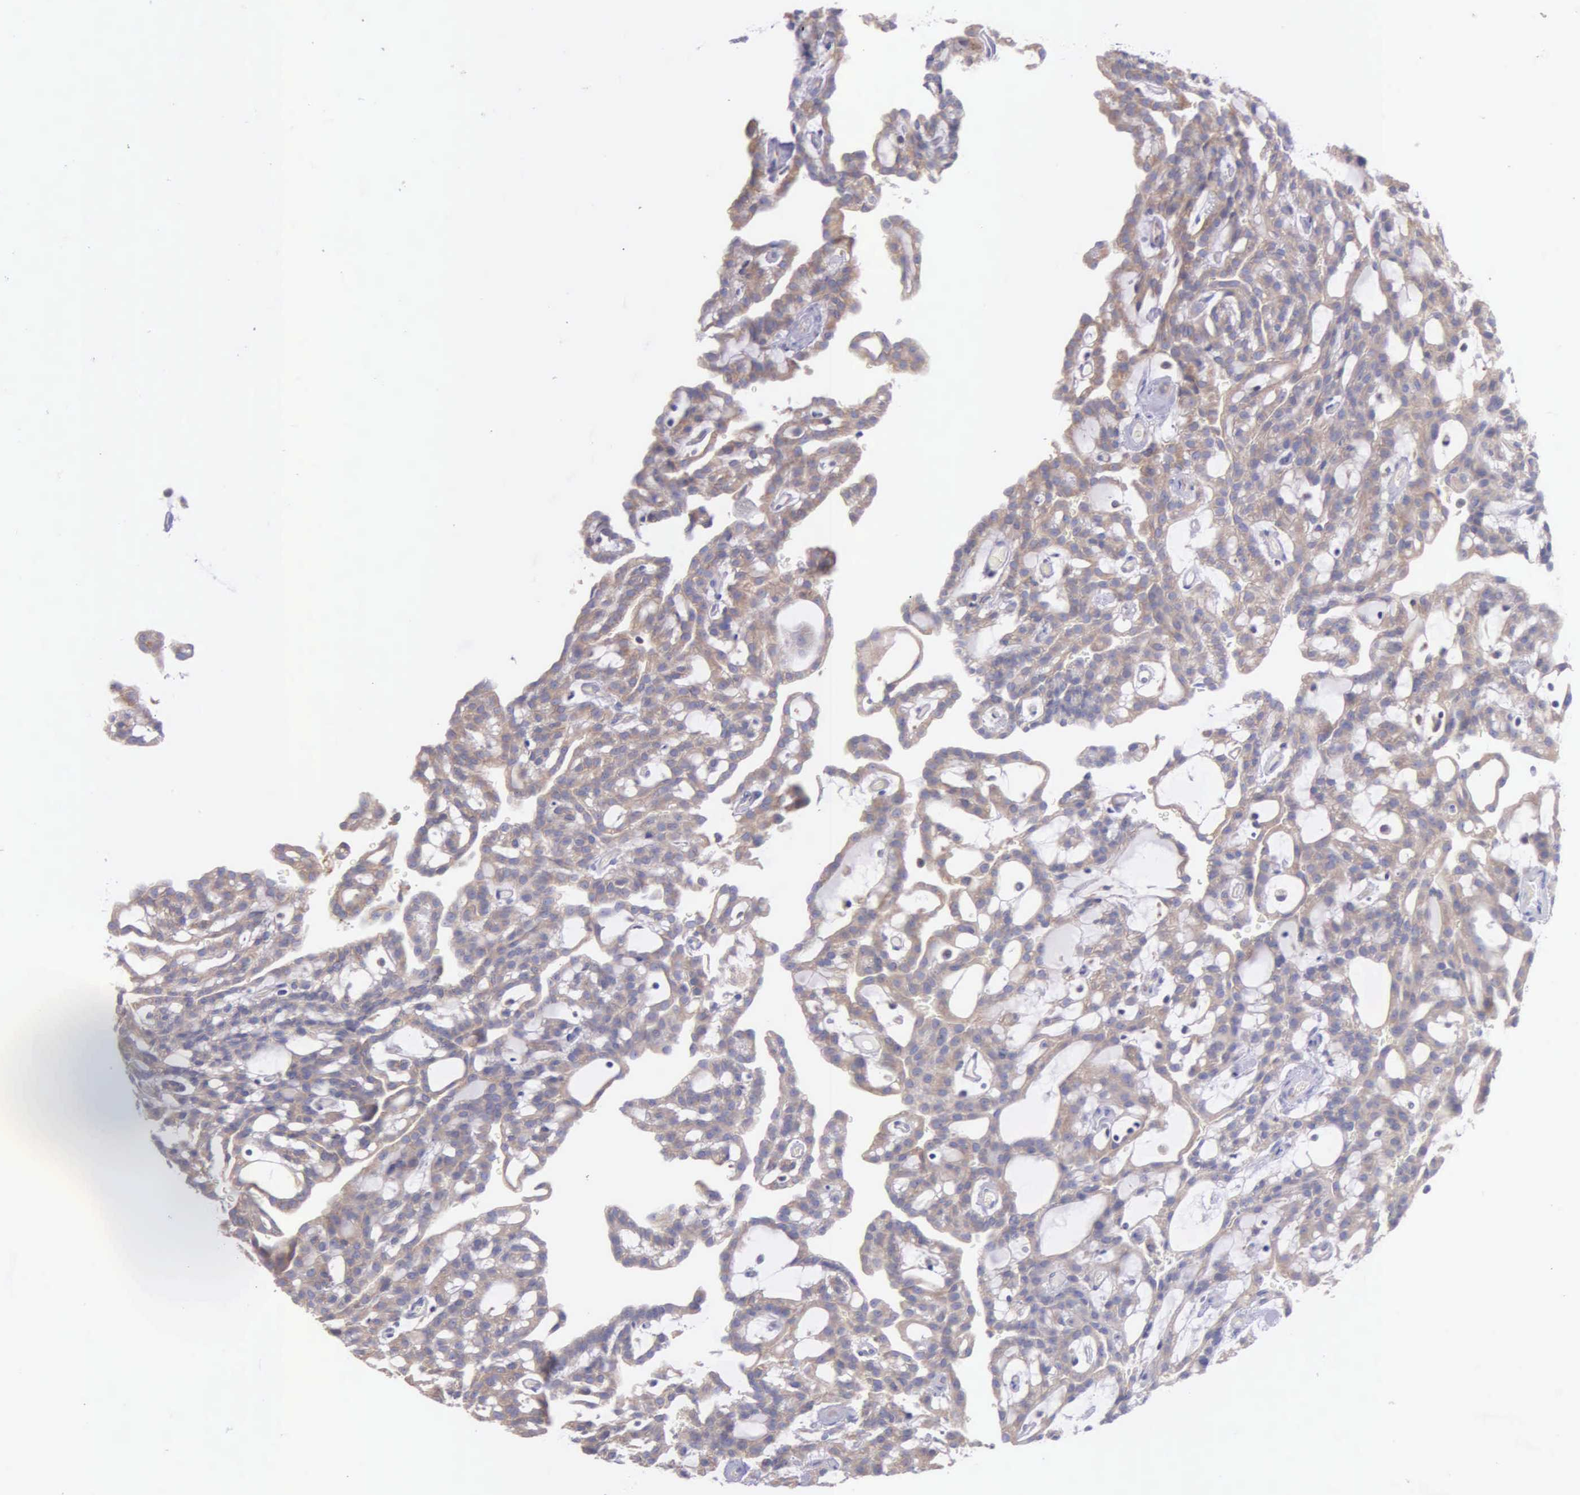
{"staining": {"intensity": "weak", "quantity": ">75%", "location": "cytoplasmic/membranous"}, "tissue": "renal cancer", "cell_type": "Tumor cells", "image_type": "cancer", "snomed": [{"axis": "morphology", "description": "Adenocarcinoma, NOS"}, {"axis": "topography", "description": "Kidney"}], "caption": "Human renal adenocarcinoma stained with a brown dye displays weak cytoplasmic/membranous positive expression in about >75% of tumor cells.", "gene": "MIA2", "patient": {"sex": "male", "age": 63}}